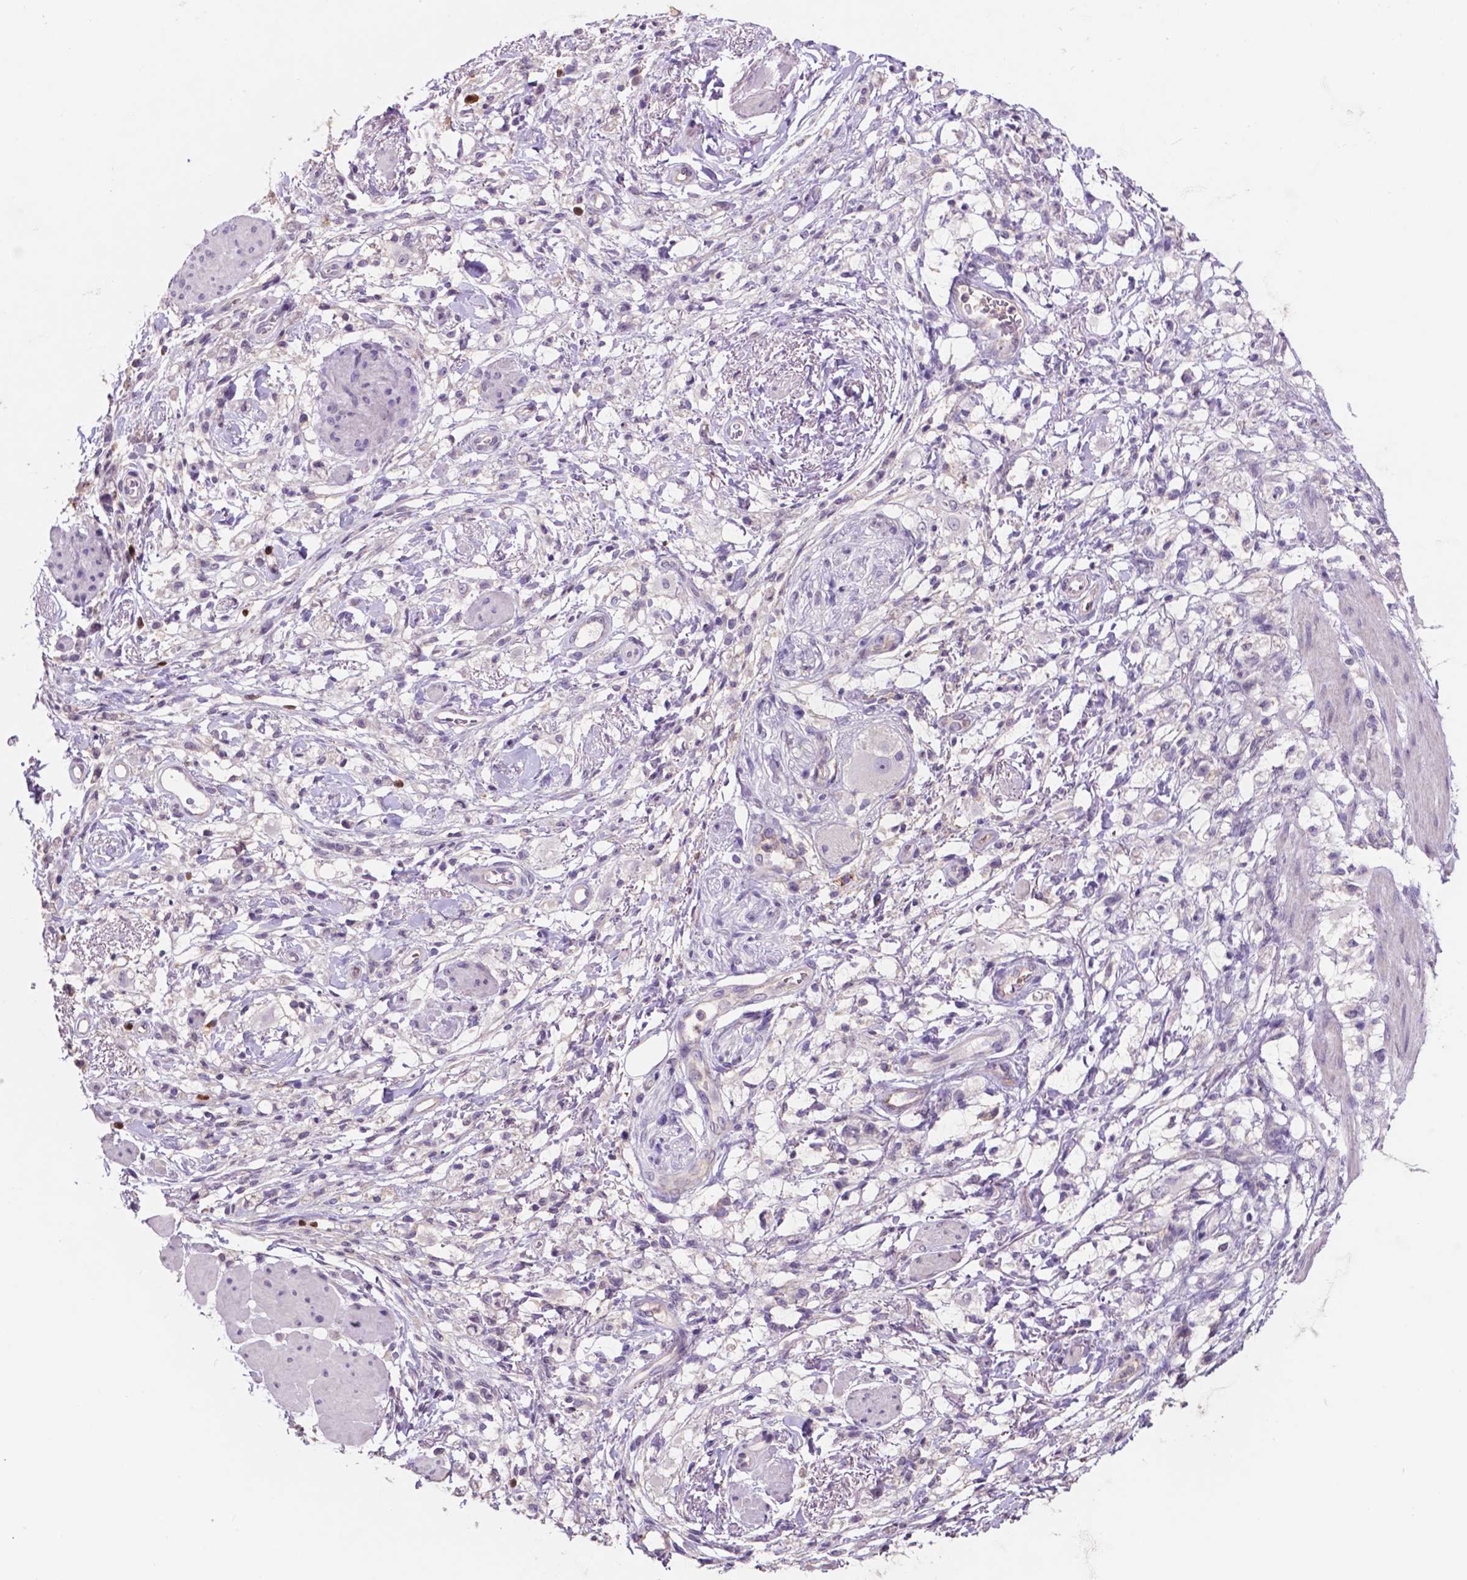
{"staining": {"intensity": "negative", "quantity": "none", "location": "none"}, "tissue": "stomach cancer", "cell_type": "Tumor cells", "image_type": "cancer", "snomed": [{"axis": "morphology", "description": "Adenocarcinoma, NOS"}, {"axis": "topography", "description": "Stomach"}], "caption": "A photomicrograph of stomach cancer (adenocarcinoma) stained for a protein shows no brown staining in tumor cells.", "gene": "PLSCR1", "patient": {"sex": "female", "age": 60}}